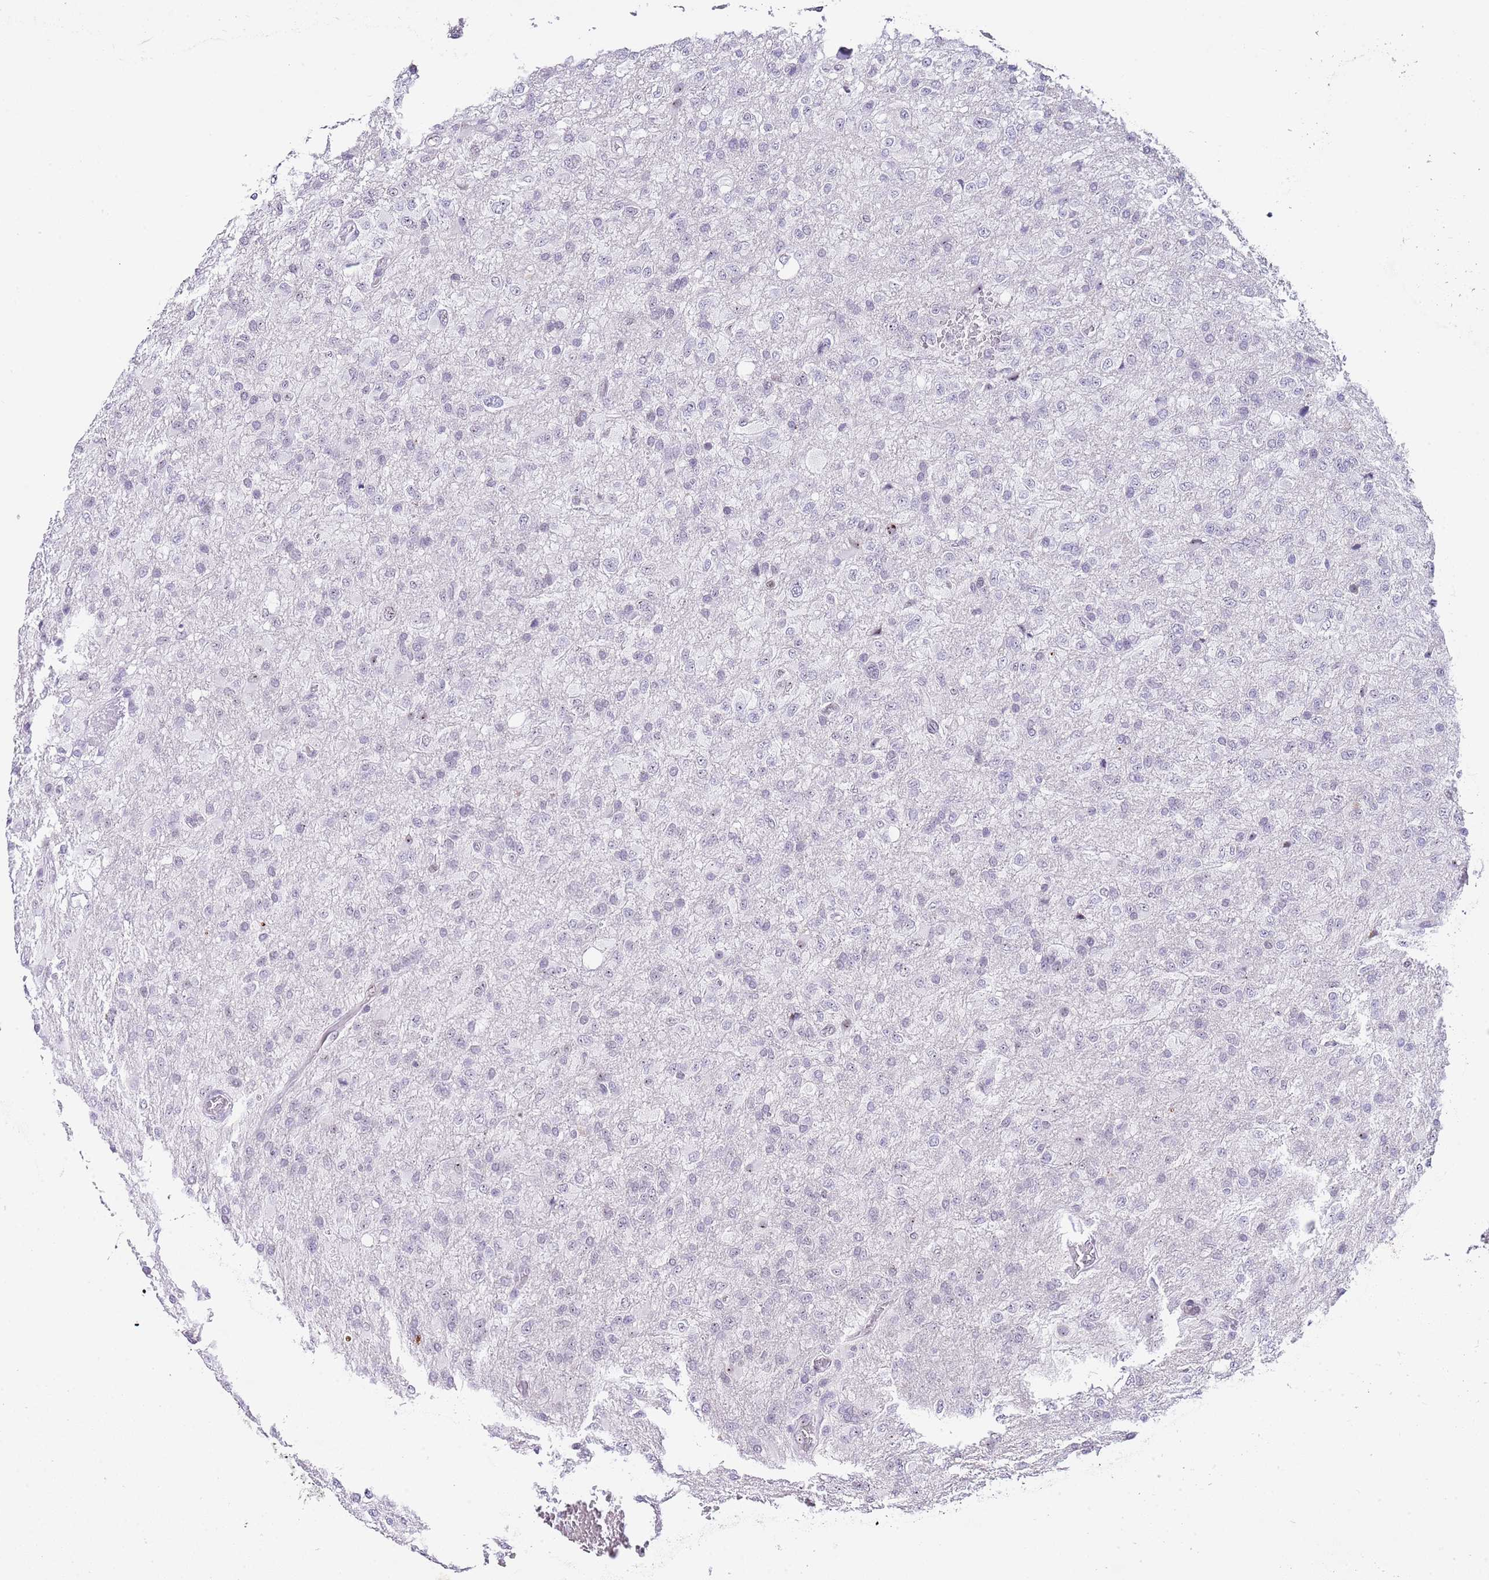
{"staining": {"intensity": "negative", "quantity": "none", "location": "none"}, "tissue": "glioma", "cell_type": "Tumor cells", "image_type": "cancer", "snomed": [{"axis": "morphology", "description": "Glioma, malignant, High grade"}, {"axis": "topography", "description": "Brain"}], "caption": "This histopathology image is of glioma stained with immunohistochemistry to label a protein in brown with the nuclei are counter-stained blue. There is no staining in tumor cells.", "gene": "NOP56", "patient": {"sex": "female", "age": 74}}